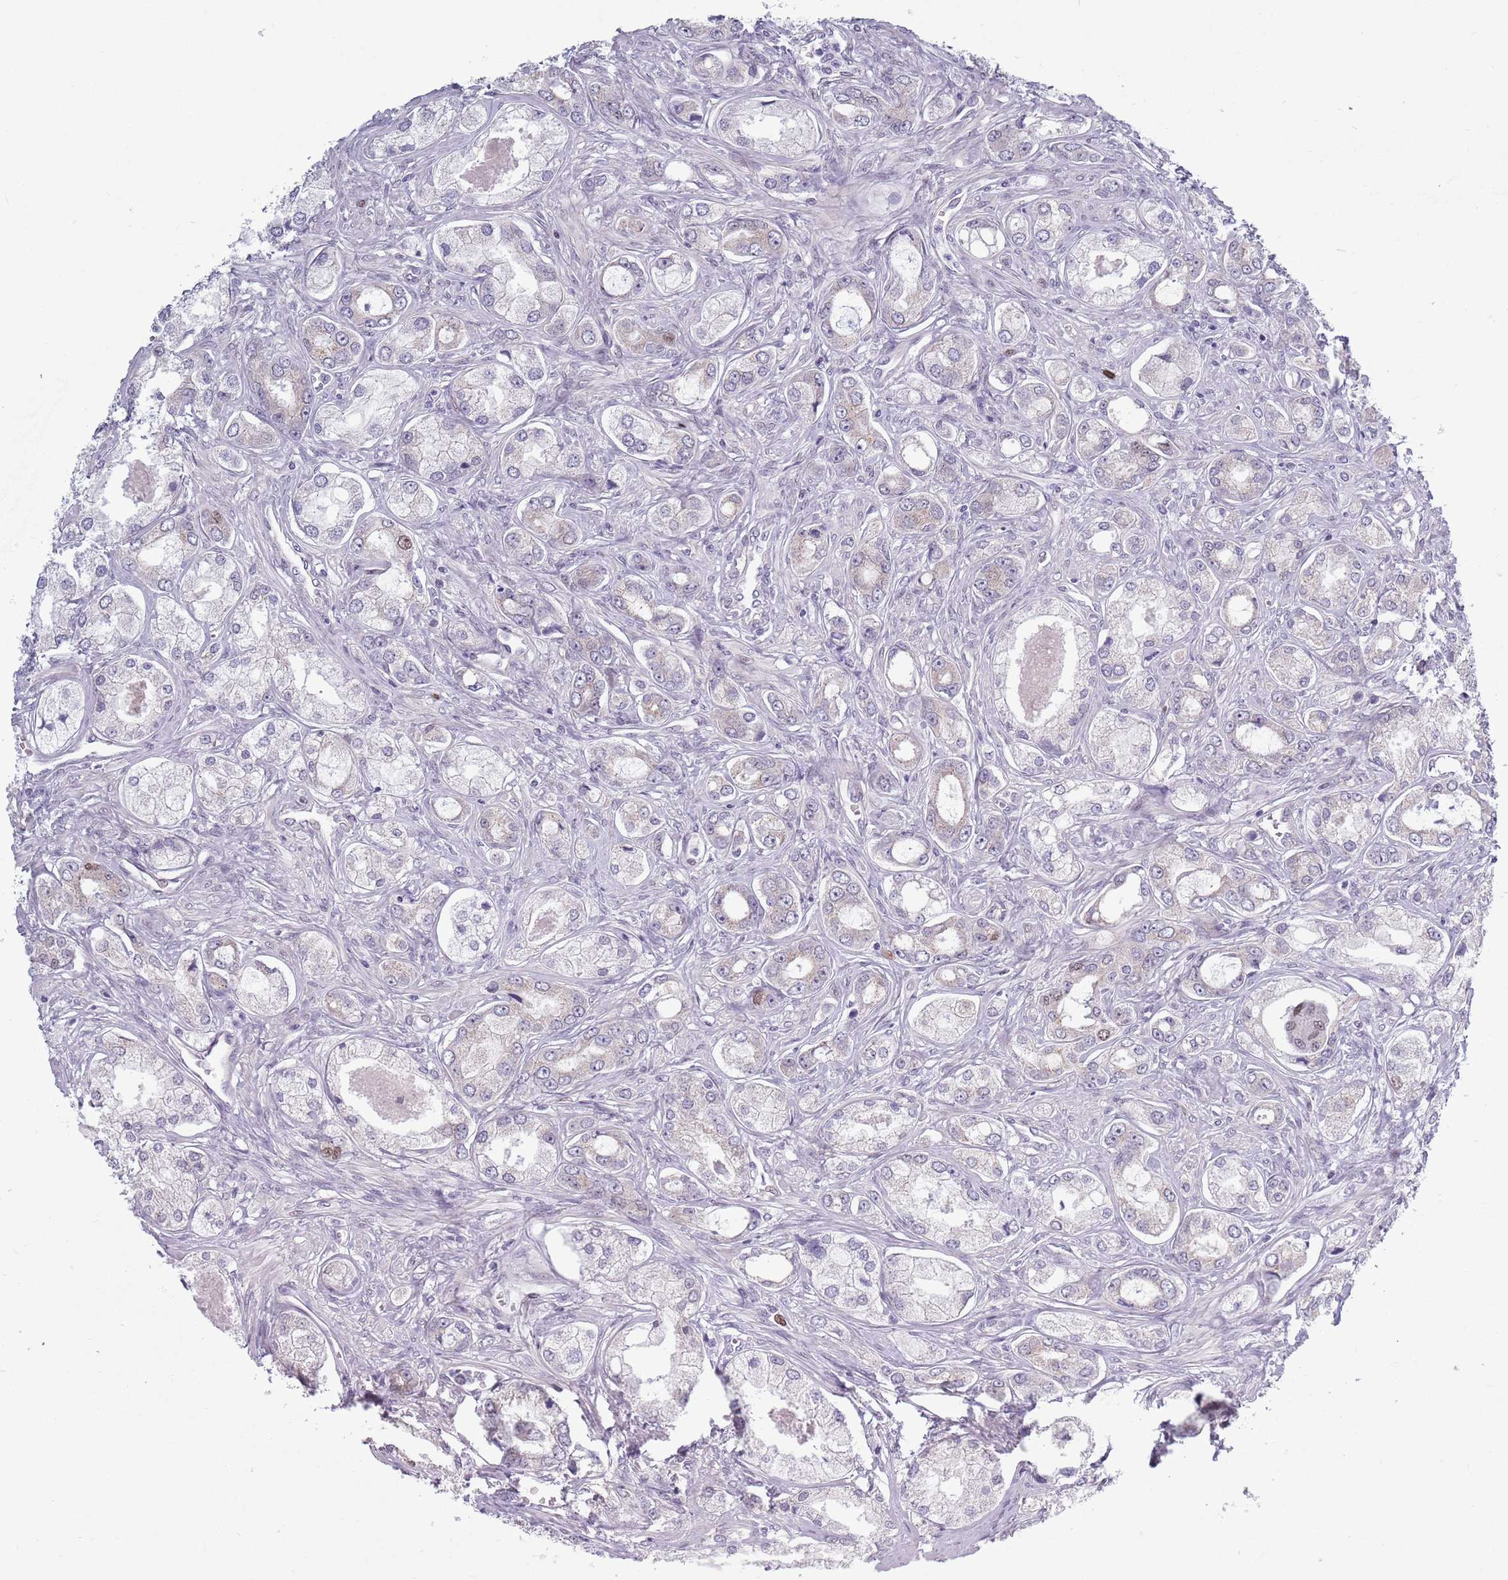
{"staining": {"intensity": "negative", "quantity": "none", "location": "none"}, "tissue": "prostate cancer", "cell_type": "Tumor cells", "image_type": "cancer", "snomed": [{"axis": "morphology", "description": "Adenocarcinoma, Low grade"}, {"axis": "topography", "description": "Prostate"}], "caption": "High power microscopy histopathology image of an IHC photomicrograph of prostate adenocarcinoma (low-grade), revealing no significant expression in tumor cells. Nuclei are stained in blue.", "gene": "ZKSCAN2", "patient": {"sex": "male", "age": 68}}